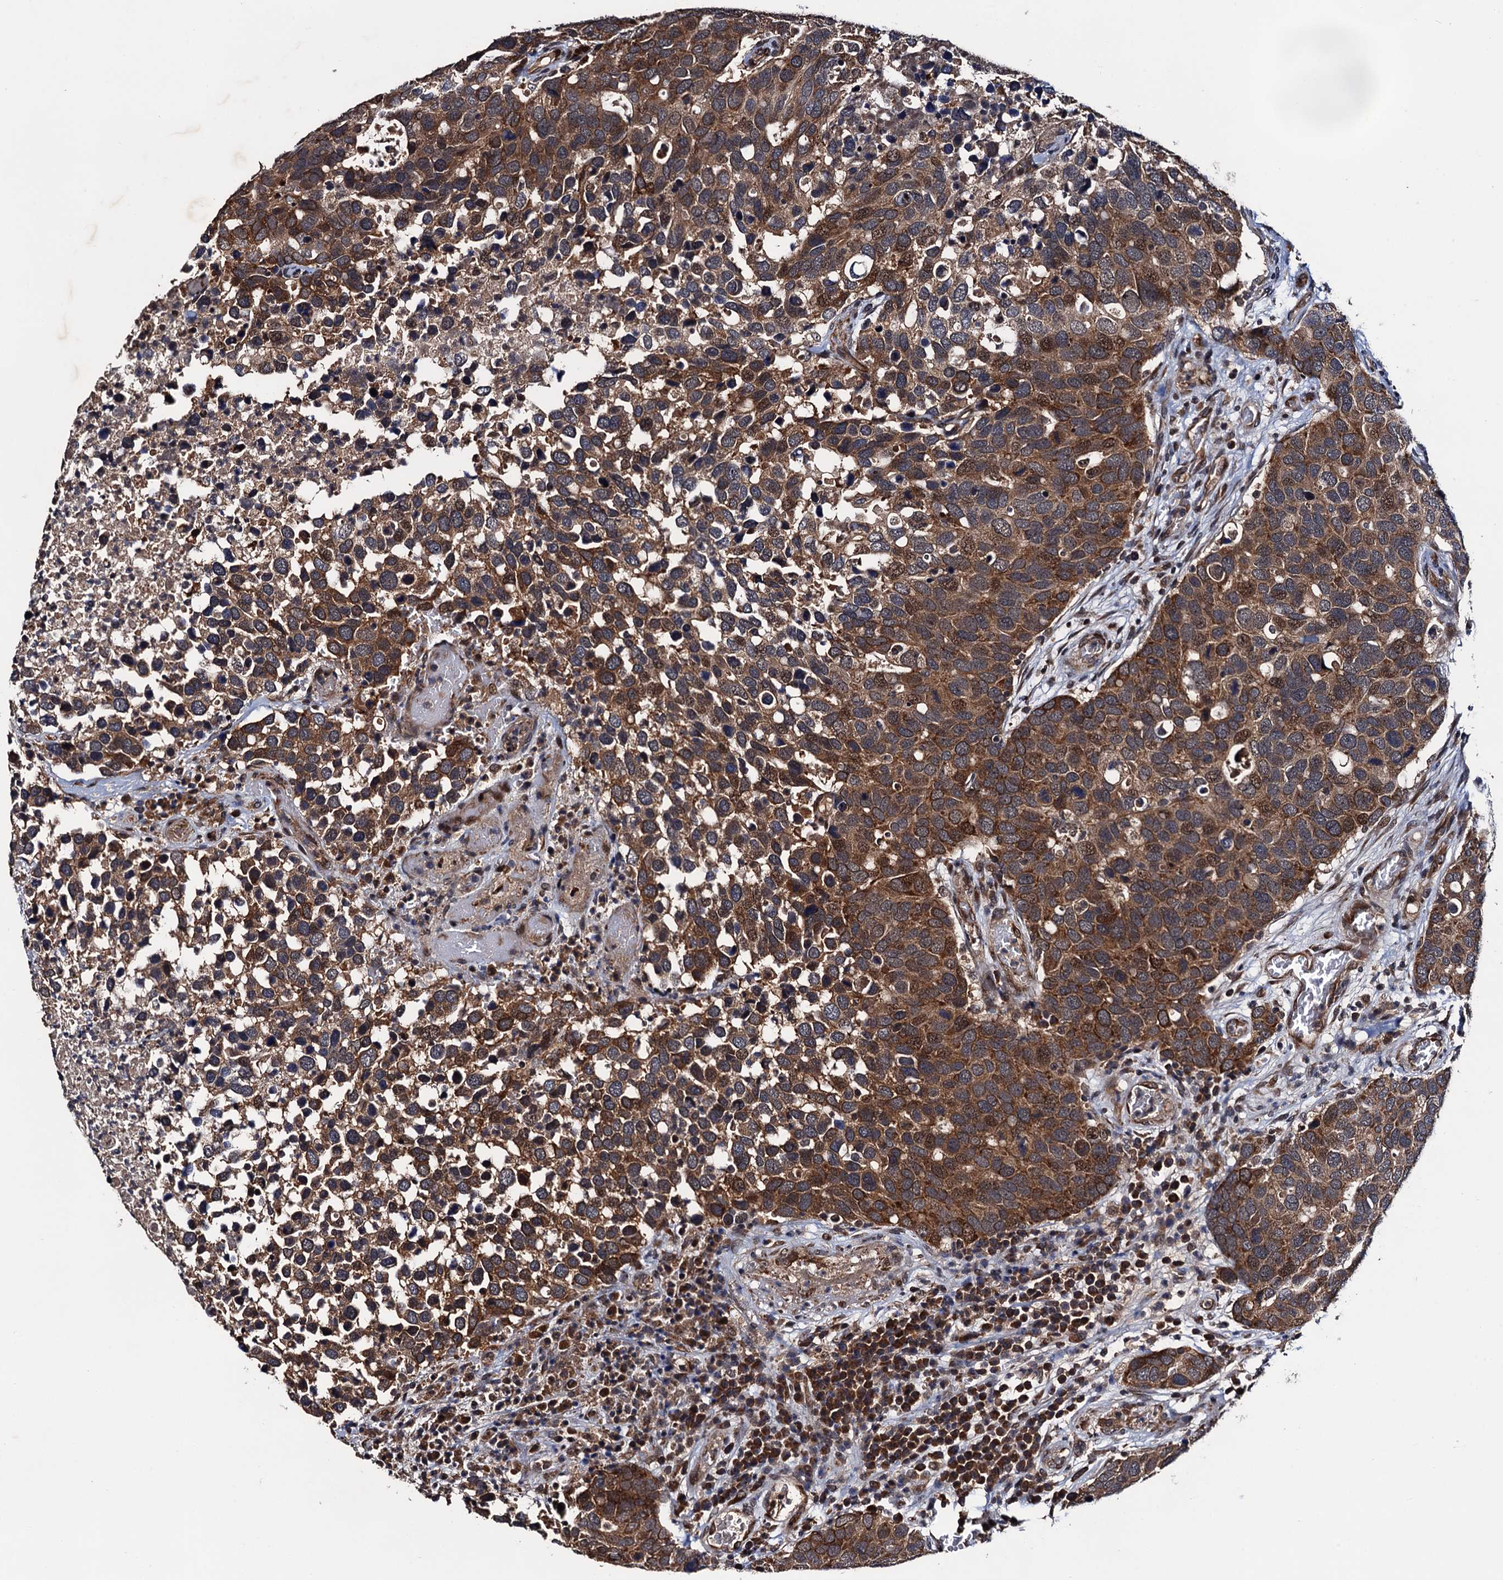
{"staining": {"intensity": "moderate", "quantity": ">75%", "location": "cytoplasmic/membranous,nuclear"}, "tissue": "breast cancer", "cell_type": "Tumor cells", "image_type": "cancer", "snomed": [{"axis": "morphology", "description": "Duct carcinoma"}, {"axis": "topography", "description": "Breast"}], "caption": "Tumor cells display medium levels of moderate cytoplasmic/membranous and nuclear positivity in approximately >75% of cells in breast intraductal carcinoma. (brown staining indicates protein expression, while blue staining denotes nuclei).", "gene": "NAA16", "patient": {"sex": "female", "age": 83}}